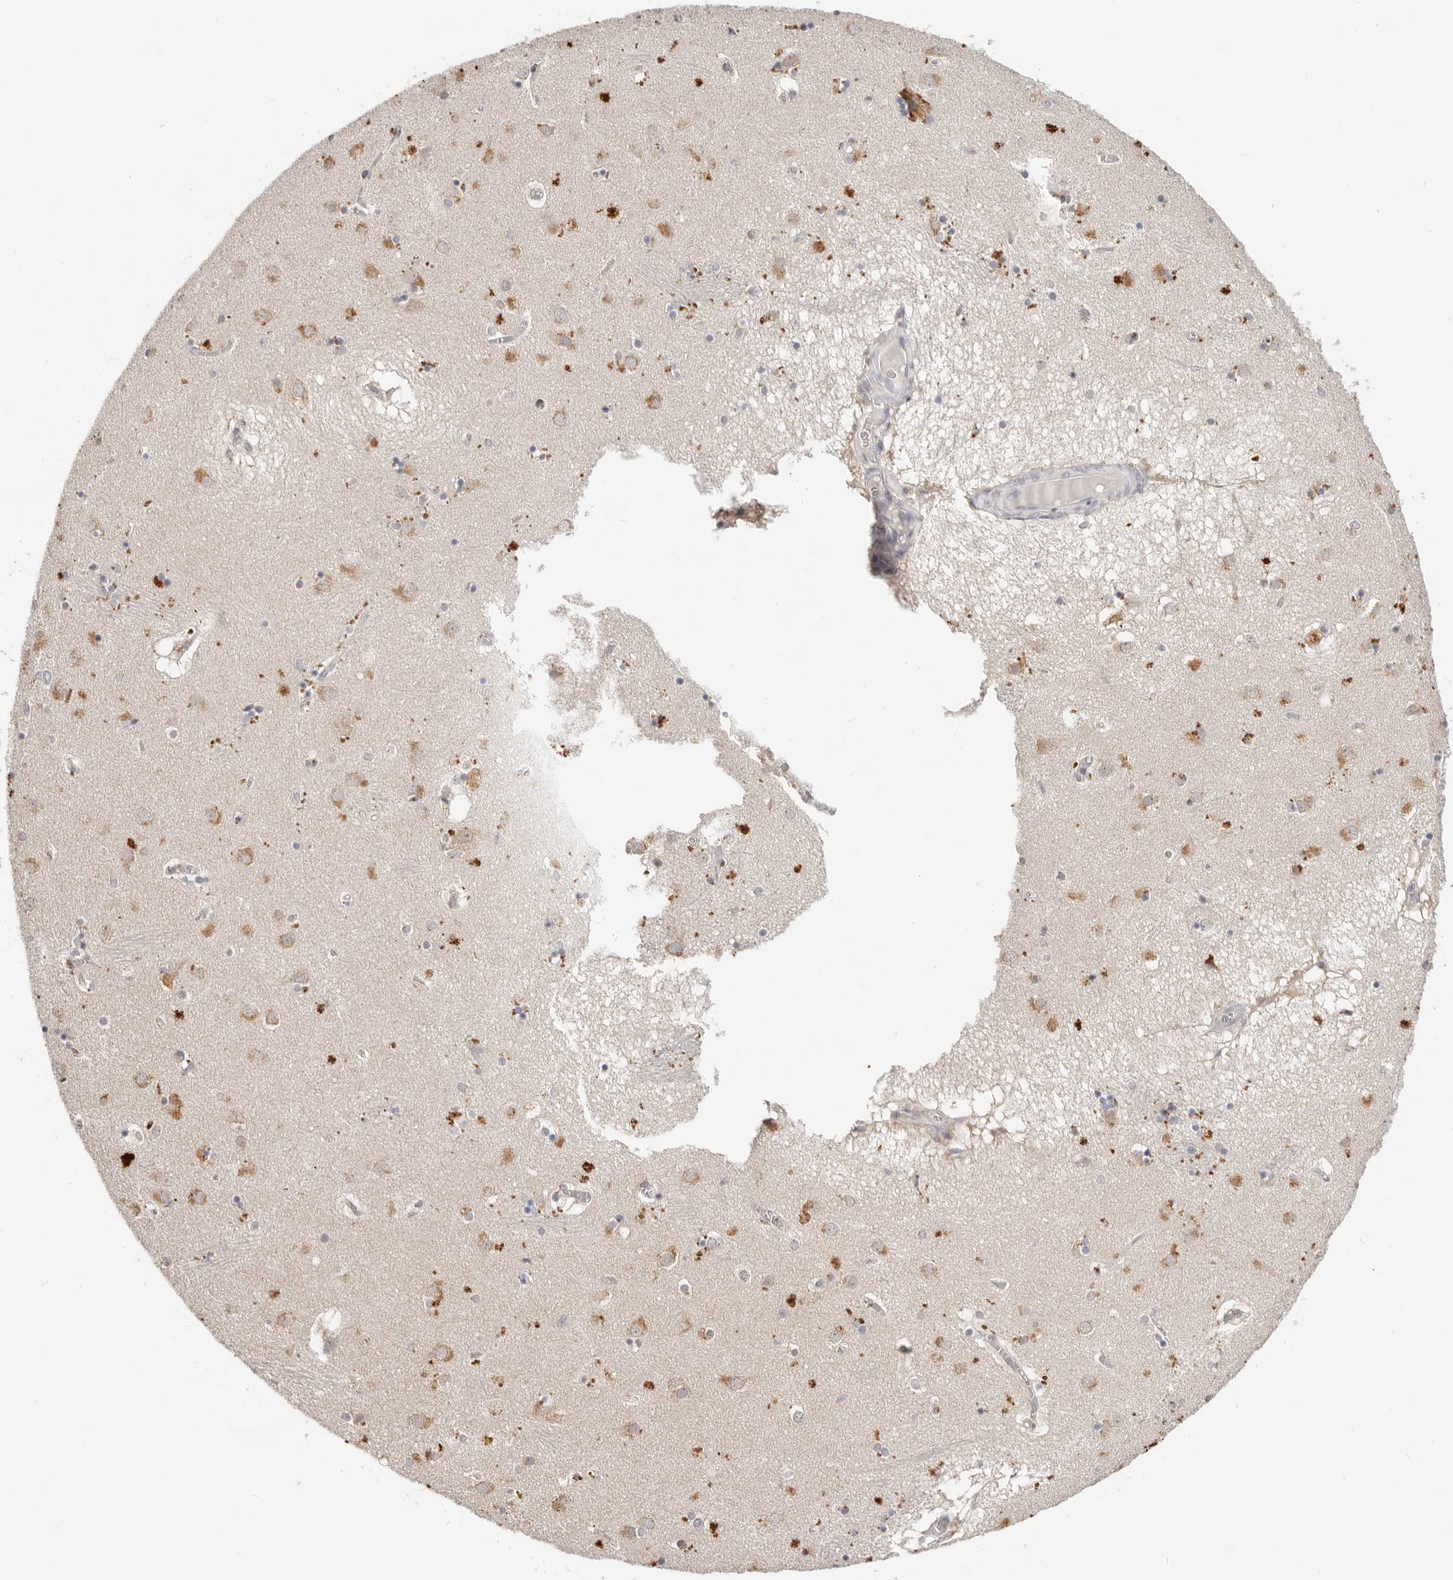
{"staining": {"intensity": "moderate", "quantity": "<25%", "location": "cytoplasmic/membranous"}, "tissue": "caudate", "cell_type": "Glial cells", "image_type": "normal", "snomed": [{"axis": "morphology", "description": "Normal tissue, NOS"}, {"axis": "topography", "description": "Lateral ventricle wall"}], "caption": "IHC histopathology image of unremarkable caudate: caudate stained using immunohistochemistry shows low levels of moderate protein expression localized specifically in the cytoplasmic/membranous of glial cells, appearing as a cytoplasmic/membranous brown color.", "gene": "WDR77", "patient": {"sex": "male", "age": 70}}